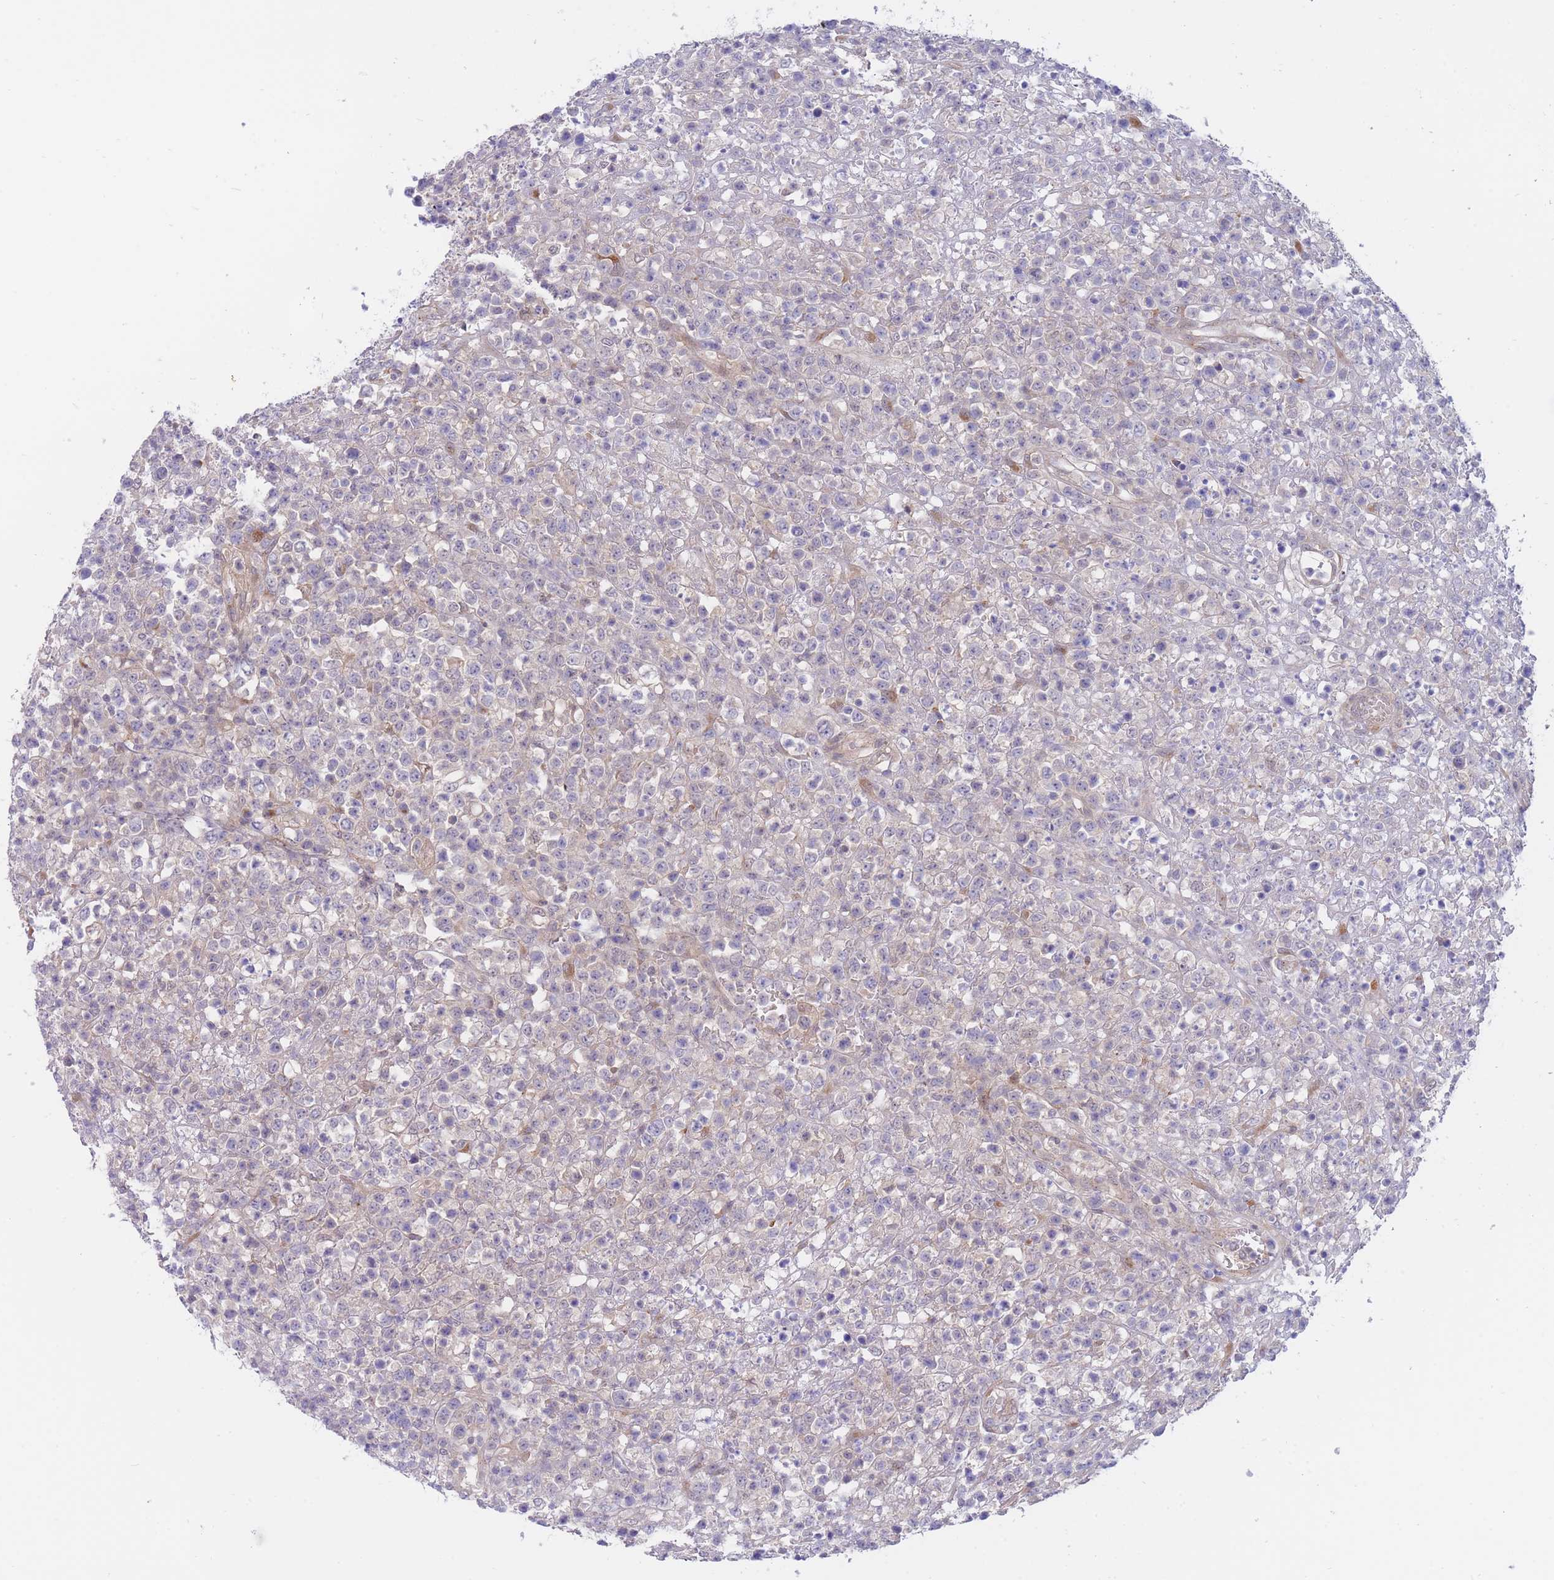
{"staining": {"intensity": "negative", "quantity": "none", "location": "none"}, "tissue": "lymphoma", "cell_type": "Tumor cells", "image_type": "cancer", "snomed": [{"axis": "morphology", "description": "Malignant lymphoma, non-Hodgkin's type, High grade"}, {"axis": "topography", "description": "Colon"}], "caption": "Protein analysis of lymphoma demonstrates no significant expression in tumor cells.", "gene": "APOL4", "patient": {"sex": "female", "age": 53}}